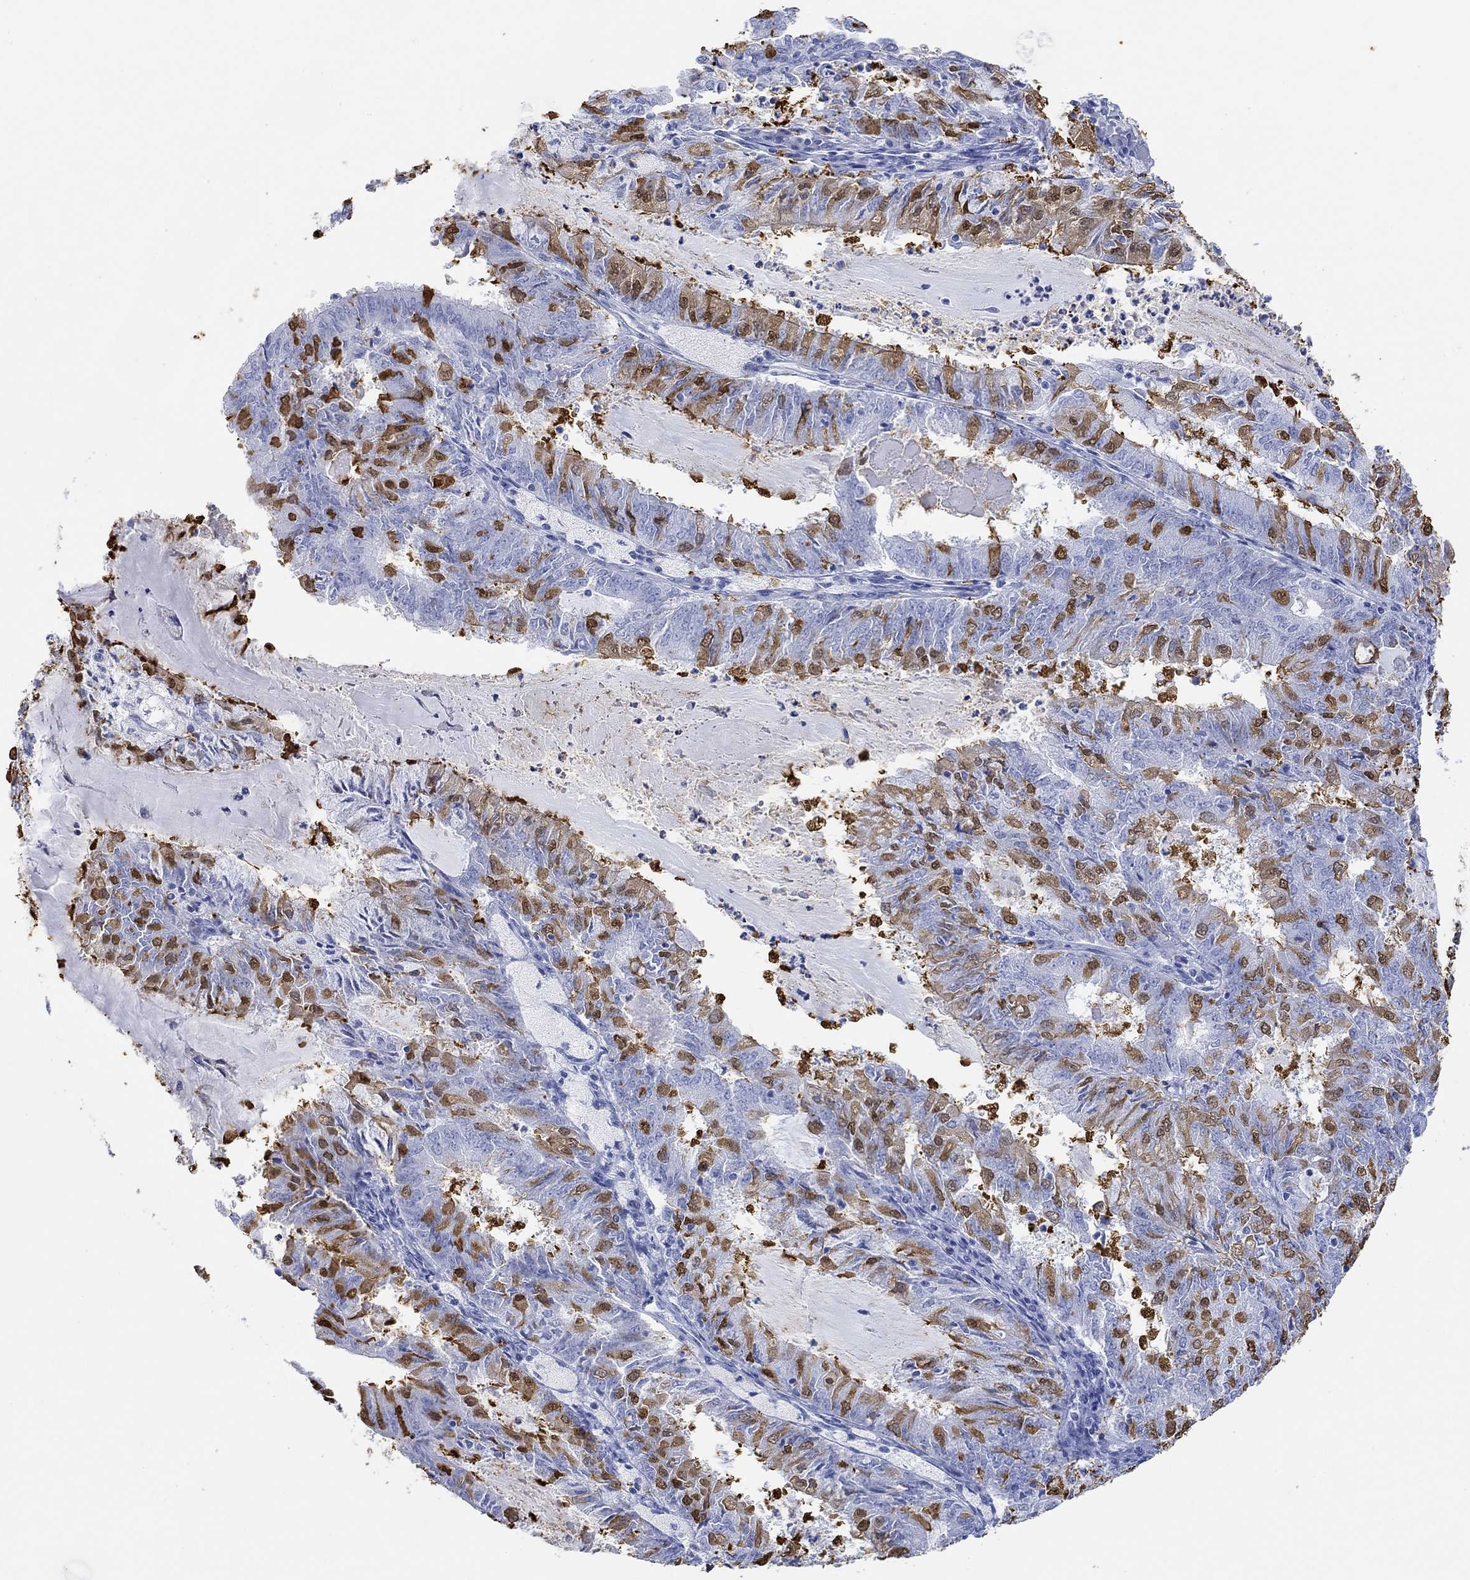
{"staining": {"intensity": "moderate", "quantity": "25%-75%", "location": "cytoplasmic/membranous,nuclear"}, "tissue": "endometrial cancer", "cell_type": "Tumor cells", "image_type": "cancer", "snomed": [{"axis": "morphology", "description": "Adenocarcinoma, NOS"}, {"axis": "topography", "description": "Endometrium"}], "caption": "Tumor cells display medium levels of moderate cytoplasmic/membranous and nuclear expression in about 25%-75% of cells in endometrial cancer (adenocarcinoma).", "gene": "TPPP3", "patient": {"sex": "female", "age": 57}}